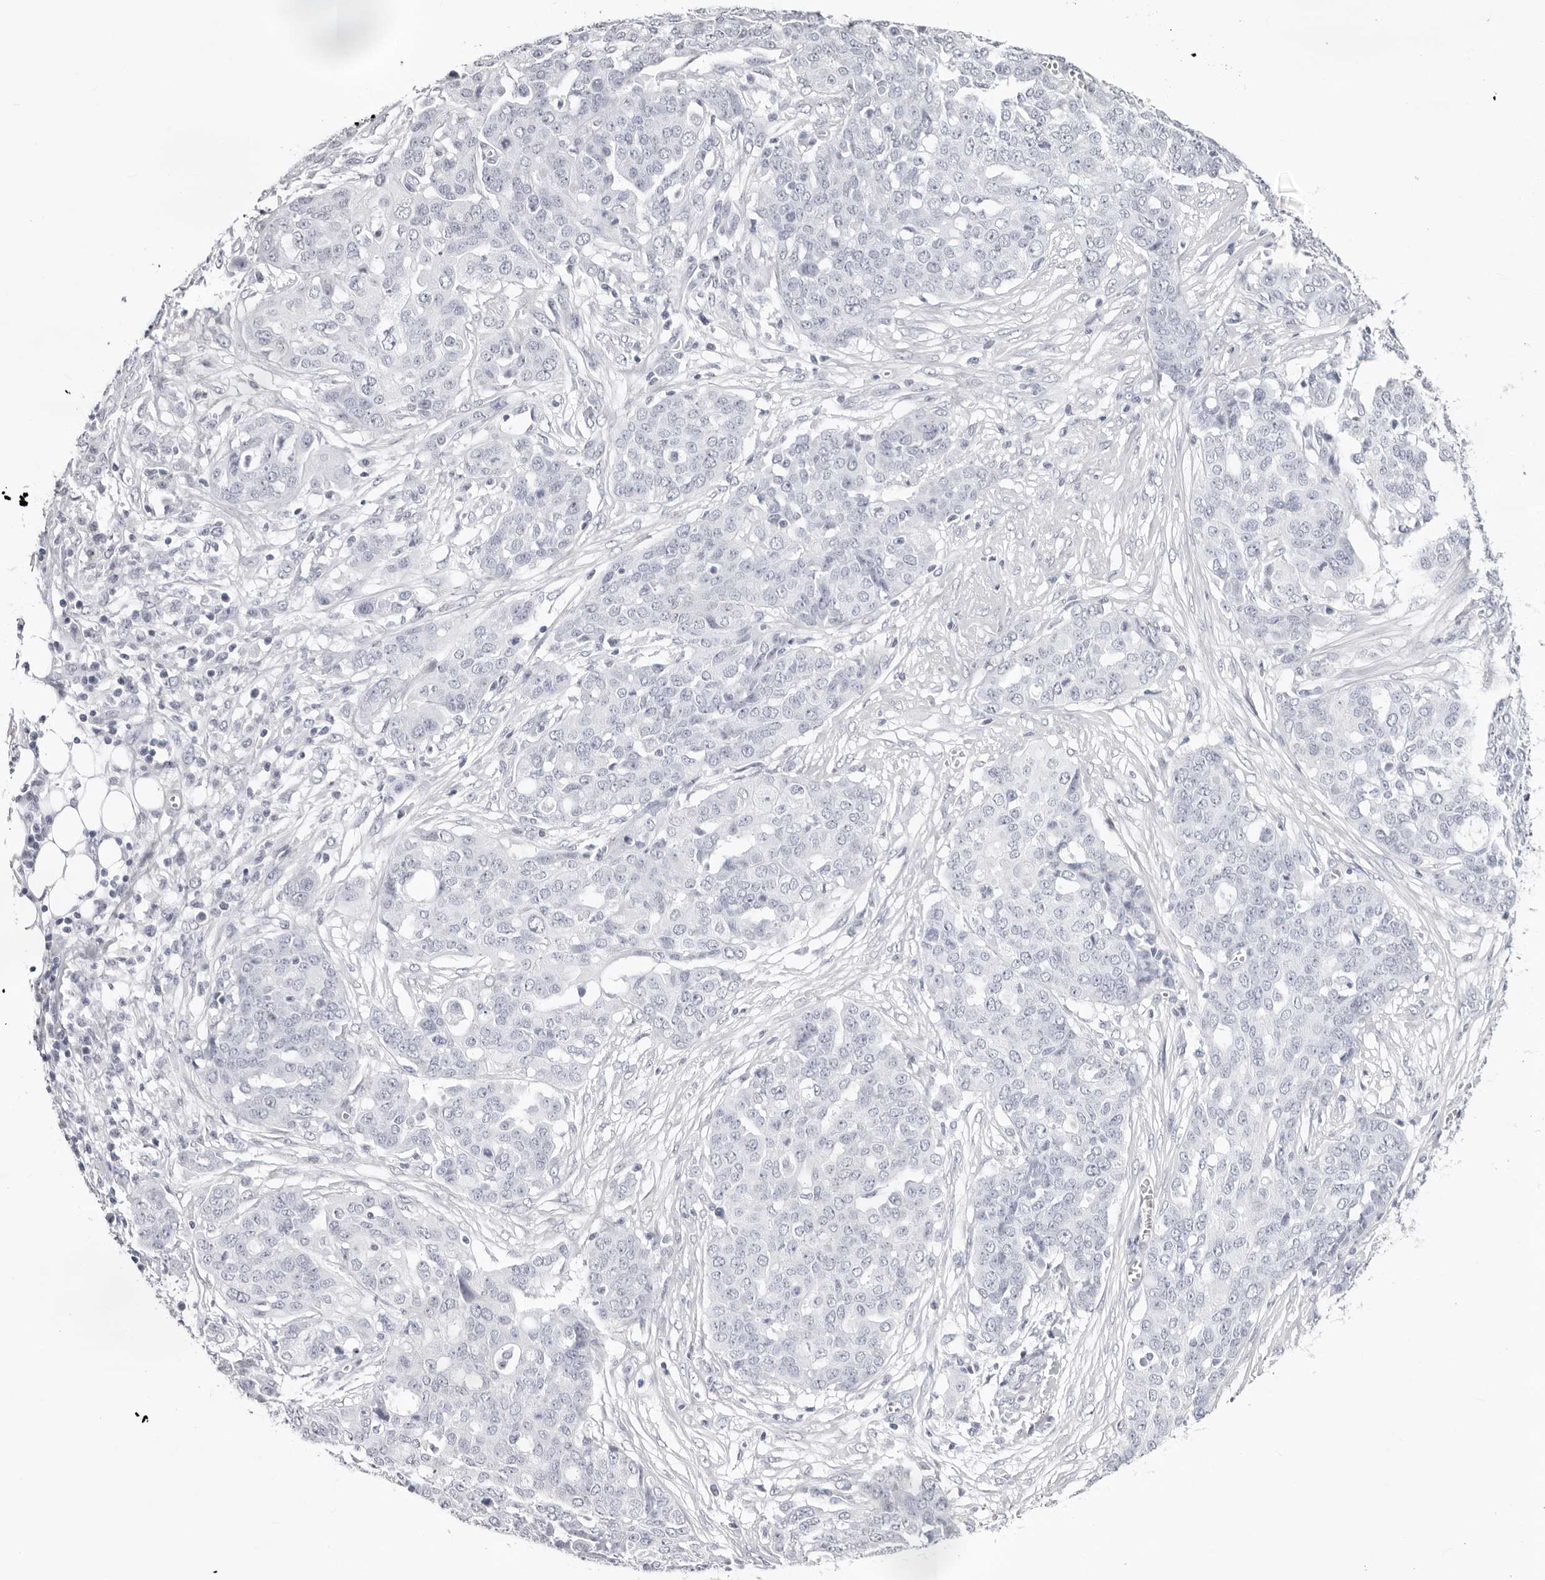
{"staining": {"intensity": "negative", "quantity": "none", "location": "none"}, "tissue": "ovarian cancer", "cell_type": "Tumor cells", "image_type": "cancer", "snomed": [{"axis": "morphology", "description": "Cystadenocarcinoma, serous, NOS"}, {"axis": "topography", "description": "Soft tissue"}, {"axis": "topography", "description": "Ovary"}], "caption": "High magnification brightfield microscopy of ovarian serous cystadenocarcinoma stained with DAB (brown) and counterstained with hematoxylin (blue): tumor cells show no significant staining.", "gene": "INSL3", "patient": {"sex": "female", "age": 57}}